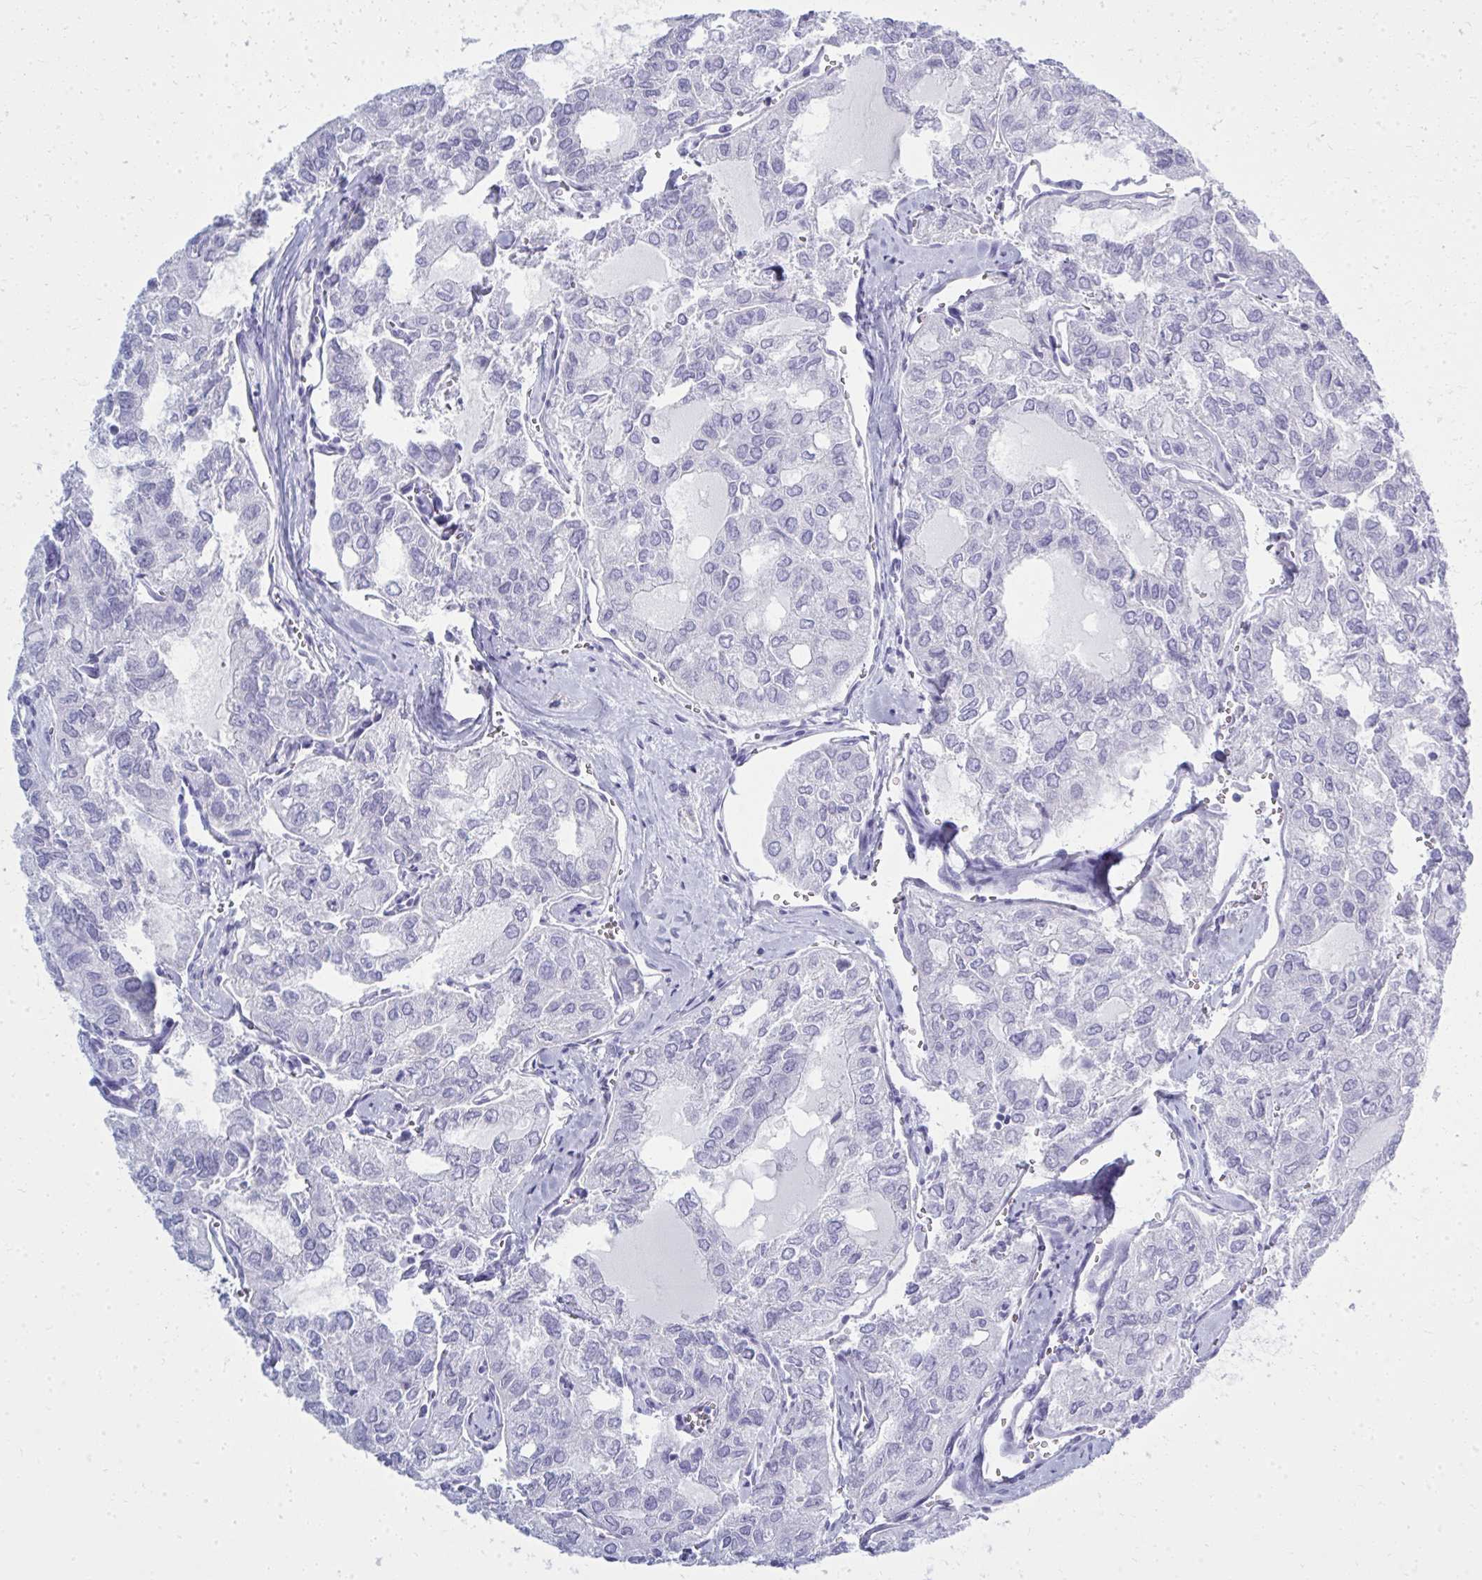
{"staining": {"intensity": "negative", "quantity": "none", "location": "none"}, "tissue": "thyroid cancer", "cell_type": "Tumor cells", "image_type": "cancer", "snomed": [{"axis": "morphology", "description": "Follicular adenoma carcinoma, NOS"}, {"axis": "topography", "description": "Thyroid gland"}], "caption": "A photomicrograph of human thyroid cancer (follicular adenoma carcinoma) is negative for staining in tumor cells.", "gene": "QDPR", "patient": {"sex": "male", "age": 75}}